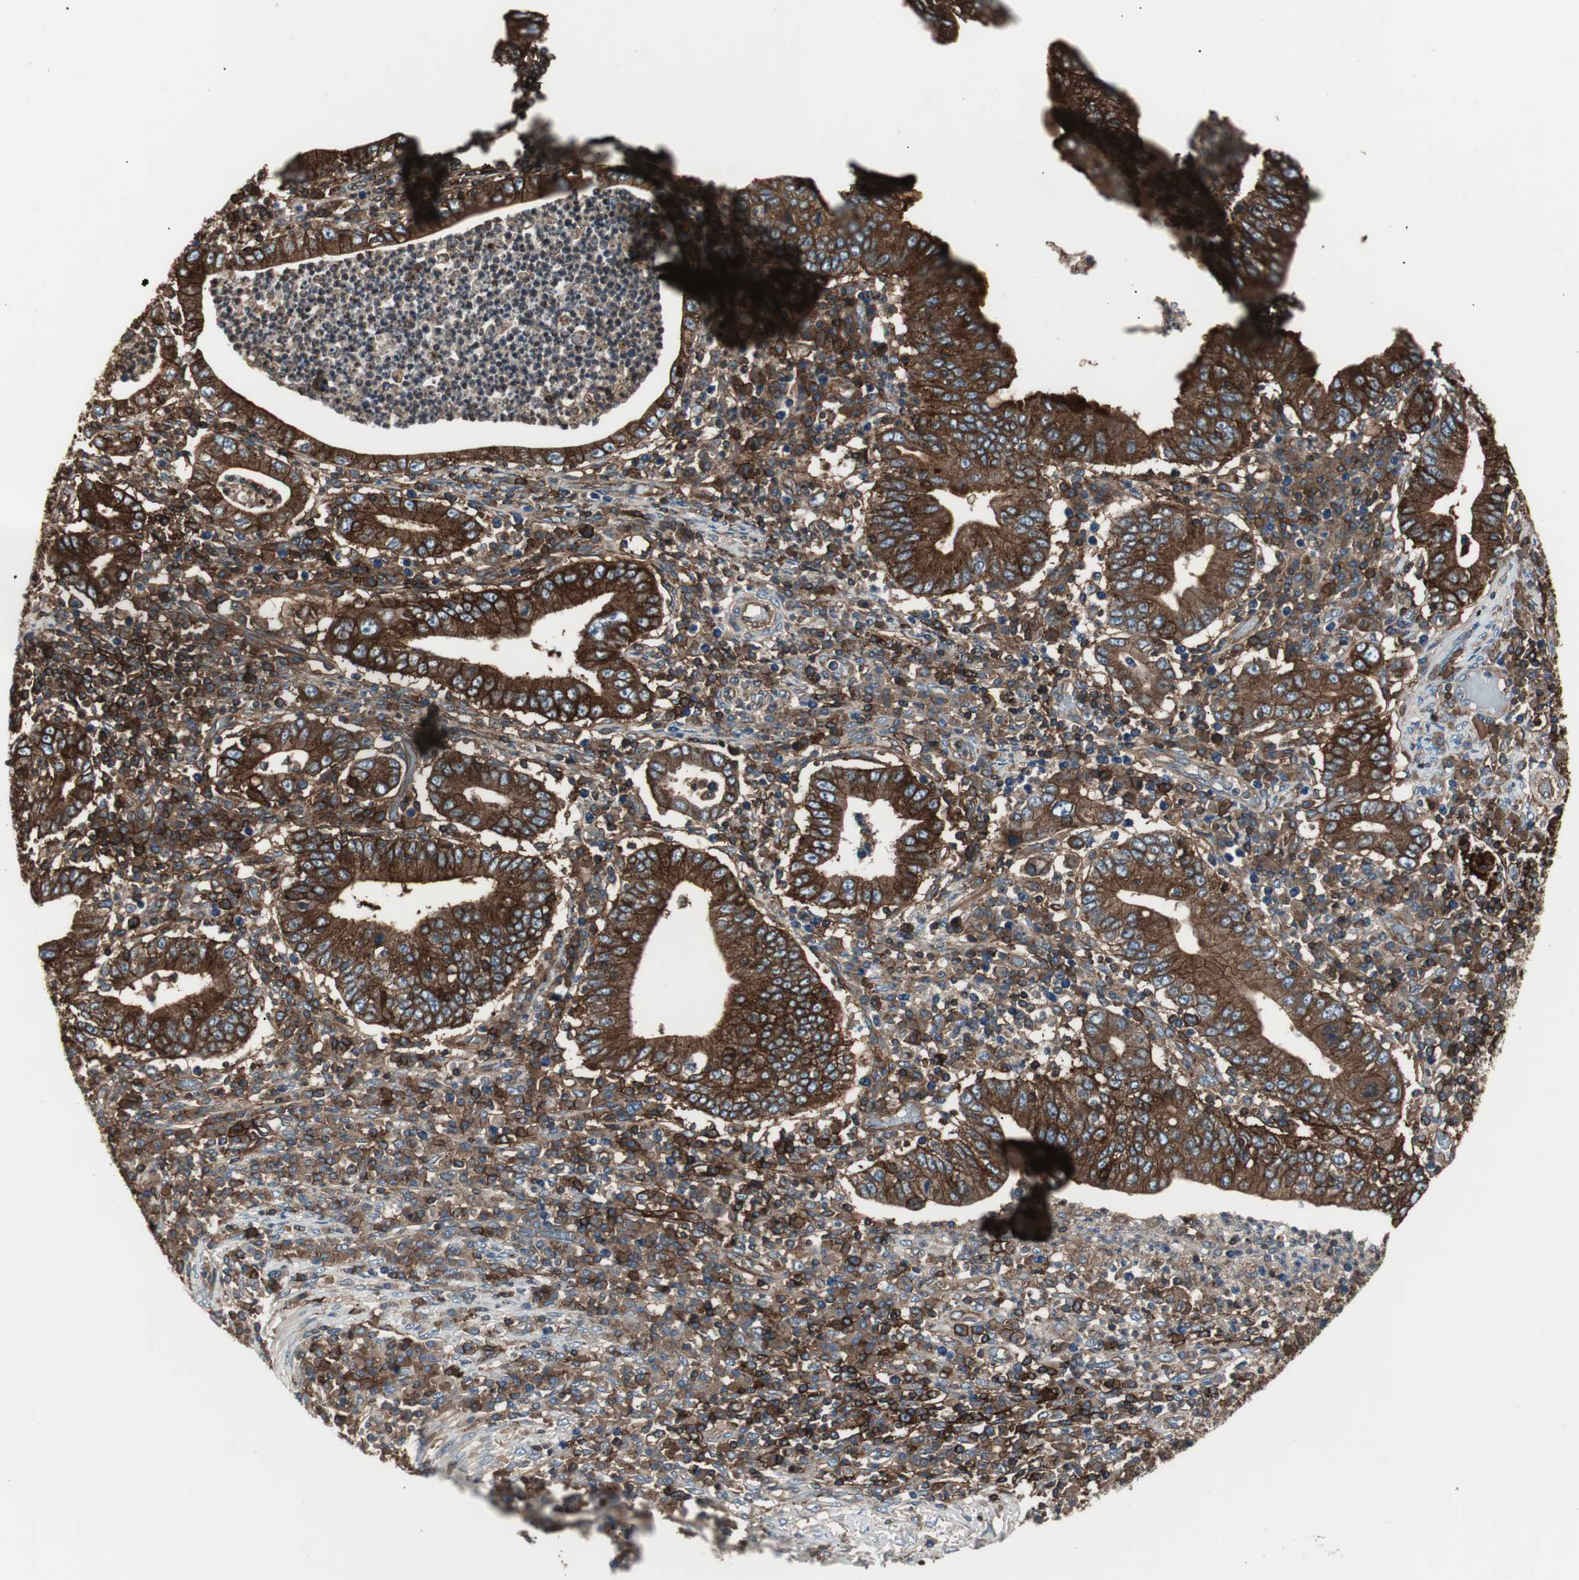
{"staining": {"intensity": "strong", "quantity": ">75%", "location": "cytoplasmic/membranous"}, "tissue": "stomach cancer", "cell_type": "Tumor cells", "image_type": "cancer", "snomed": [{"axis": "morphology", "description": "Normal tissue, NOS"}, {"axis": "morphology", "description": "Adenocarcinoma, NOS"}, {"axis": "topography", "description": "Esophagus"}, {"axis": "topography", "description": "Stomach, upper"}, {"axis": "topography", "description": "Peripheral nerve tissue"}], "caption": "About >75% of tumor cells in adenocarcinoma (stomach) reveal strong cytoplasmic/membranous protein positivity as visualized by brown immunohistochemical staining.", "gene": "B2M", "patient": {"sex": "male", "age": 62}}